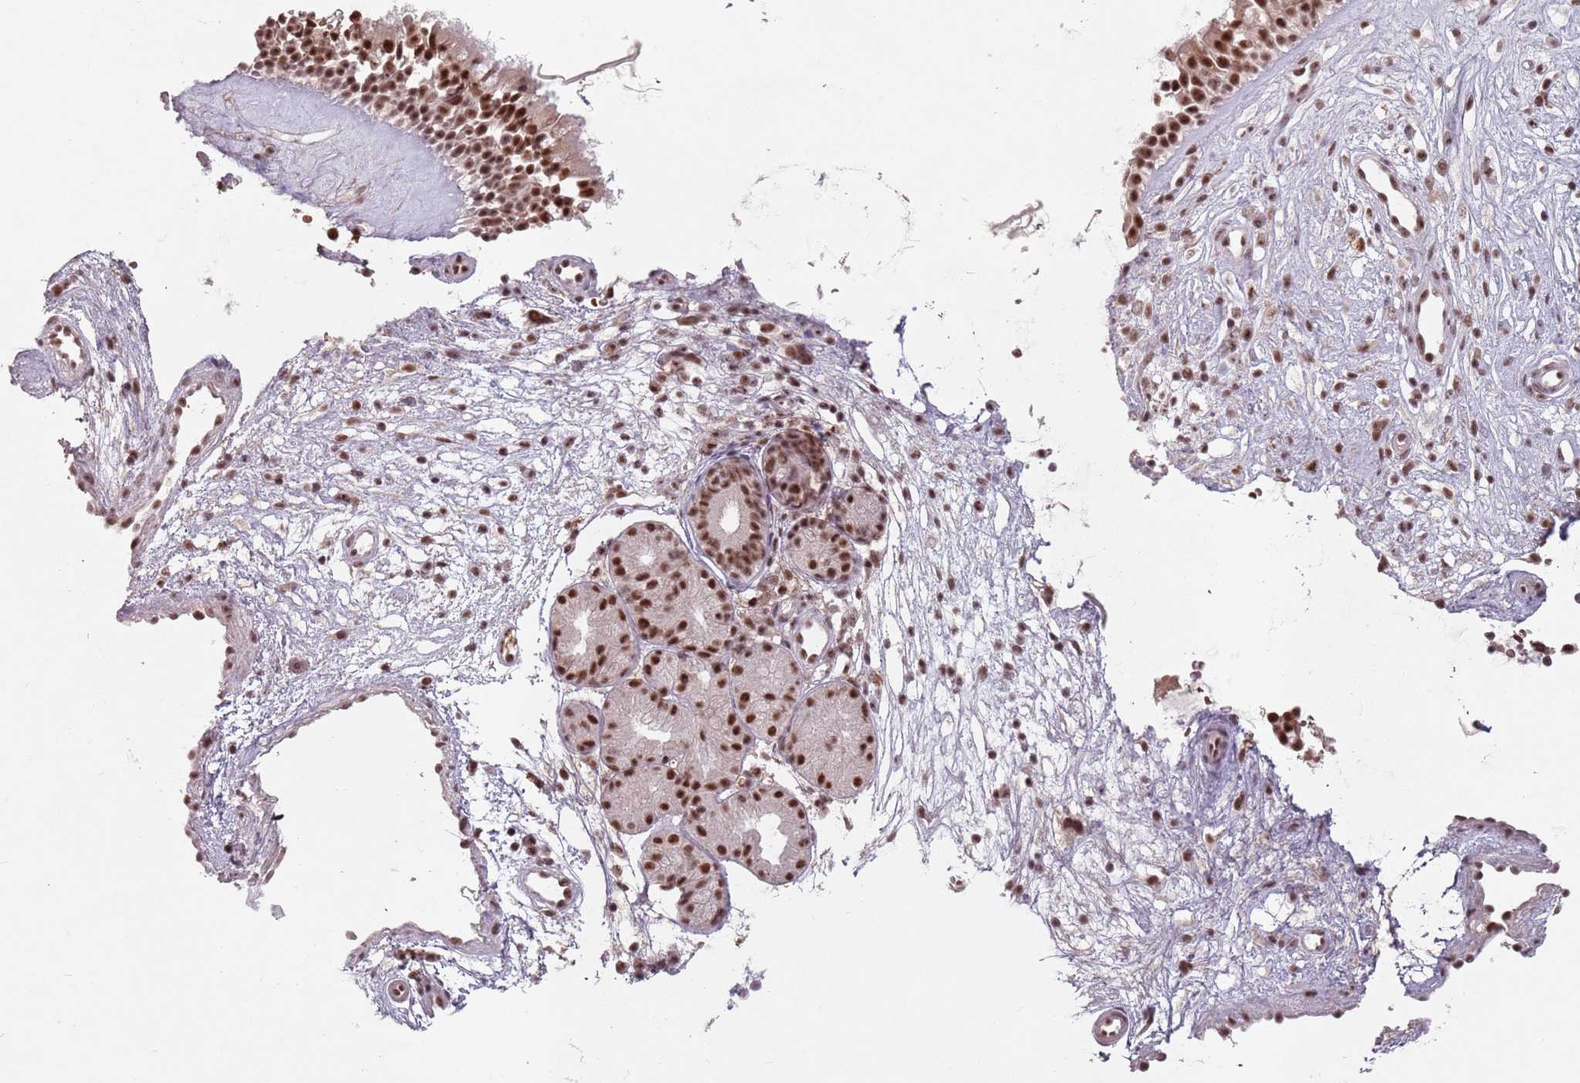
{"staining": {"intensity": "strong", "quantity": ">75%", "location": "nuclear"}, "tissue": "nasopharynx", "cell_type": "Respiratory epithelial cells", "image_type": "normal", "snomed": [{"axis": "morphology", "description": "Normal tissue, NOS"}, {"axis": "topography", "description": "Nasopharynx"}], "caption": "Immunohistochemistry (IHC) (DAB (3,3'-diaminobenzidine)) staining of normal nasopharynx reveals strong nuclear protein expression in about >75% of respiratory epithelial cells. (IHC, brightfield microscopy, high magnification).", "gene": "NCBP1", "patient": {"sex": "male", "age": 32}}